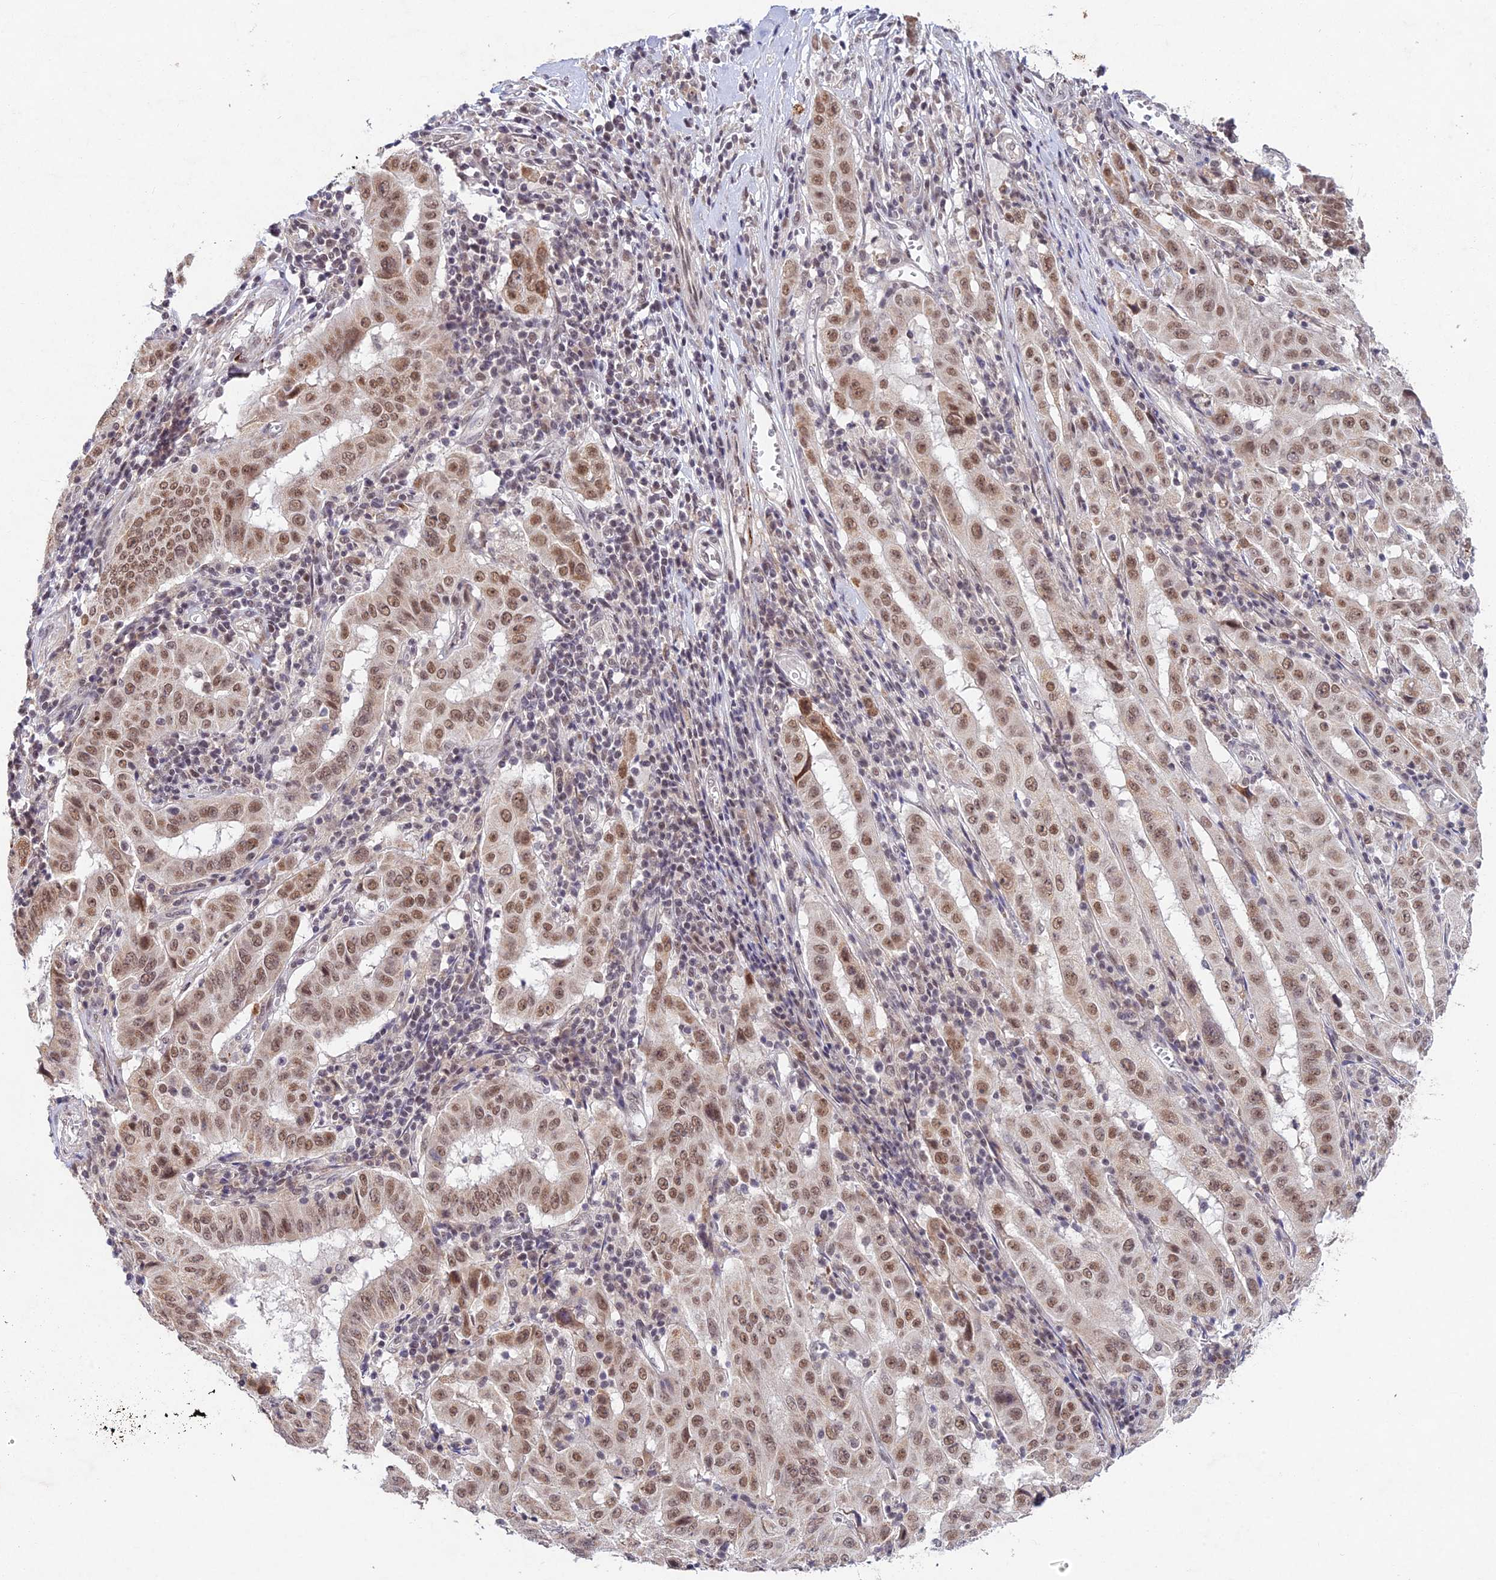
{"staining": {"intensity": "moderate", "quantity": ">75%", "location": "nuclear"}, "tissue": "pancreatic cancer", "cell_type": "Tumor cells", "image_type": "cancer", "snomed": [{"axis": "morphology", "description": "Adenocarcinoma, NOS"}, {"axis": "topography", "description": "Pancreas"}], "caption": "The photomicrograph reveals a brown stain indicating the presence of a protein in the nuclear of tumor cells in adenocarcinoma (pancreatic). (DAB (3,3'-diaminobenzidine) = brown stain, brightfield microscopy at high magnification).", "gene": "RAVER1", "patient": {"sex": "male", "age": 63}}